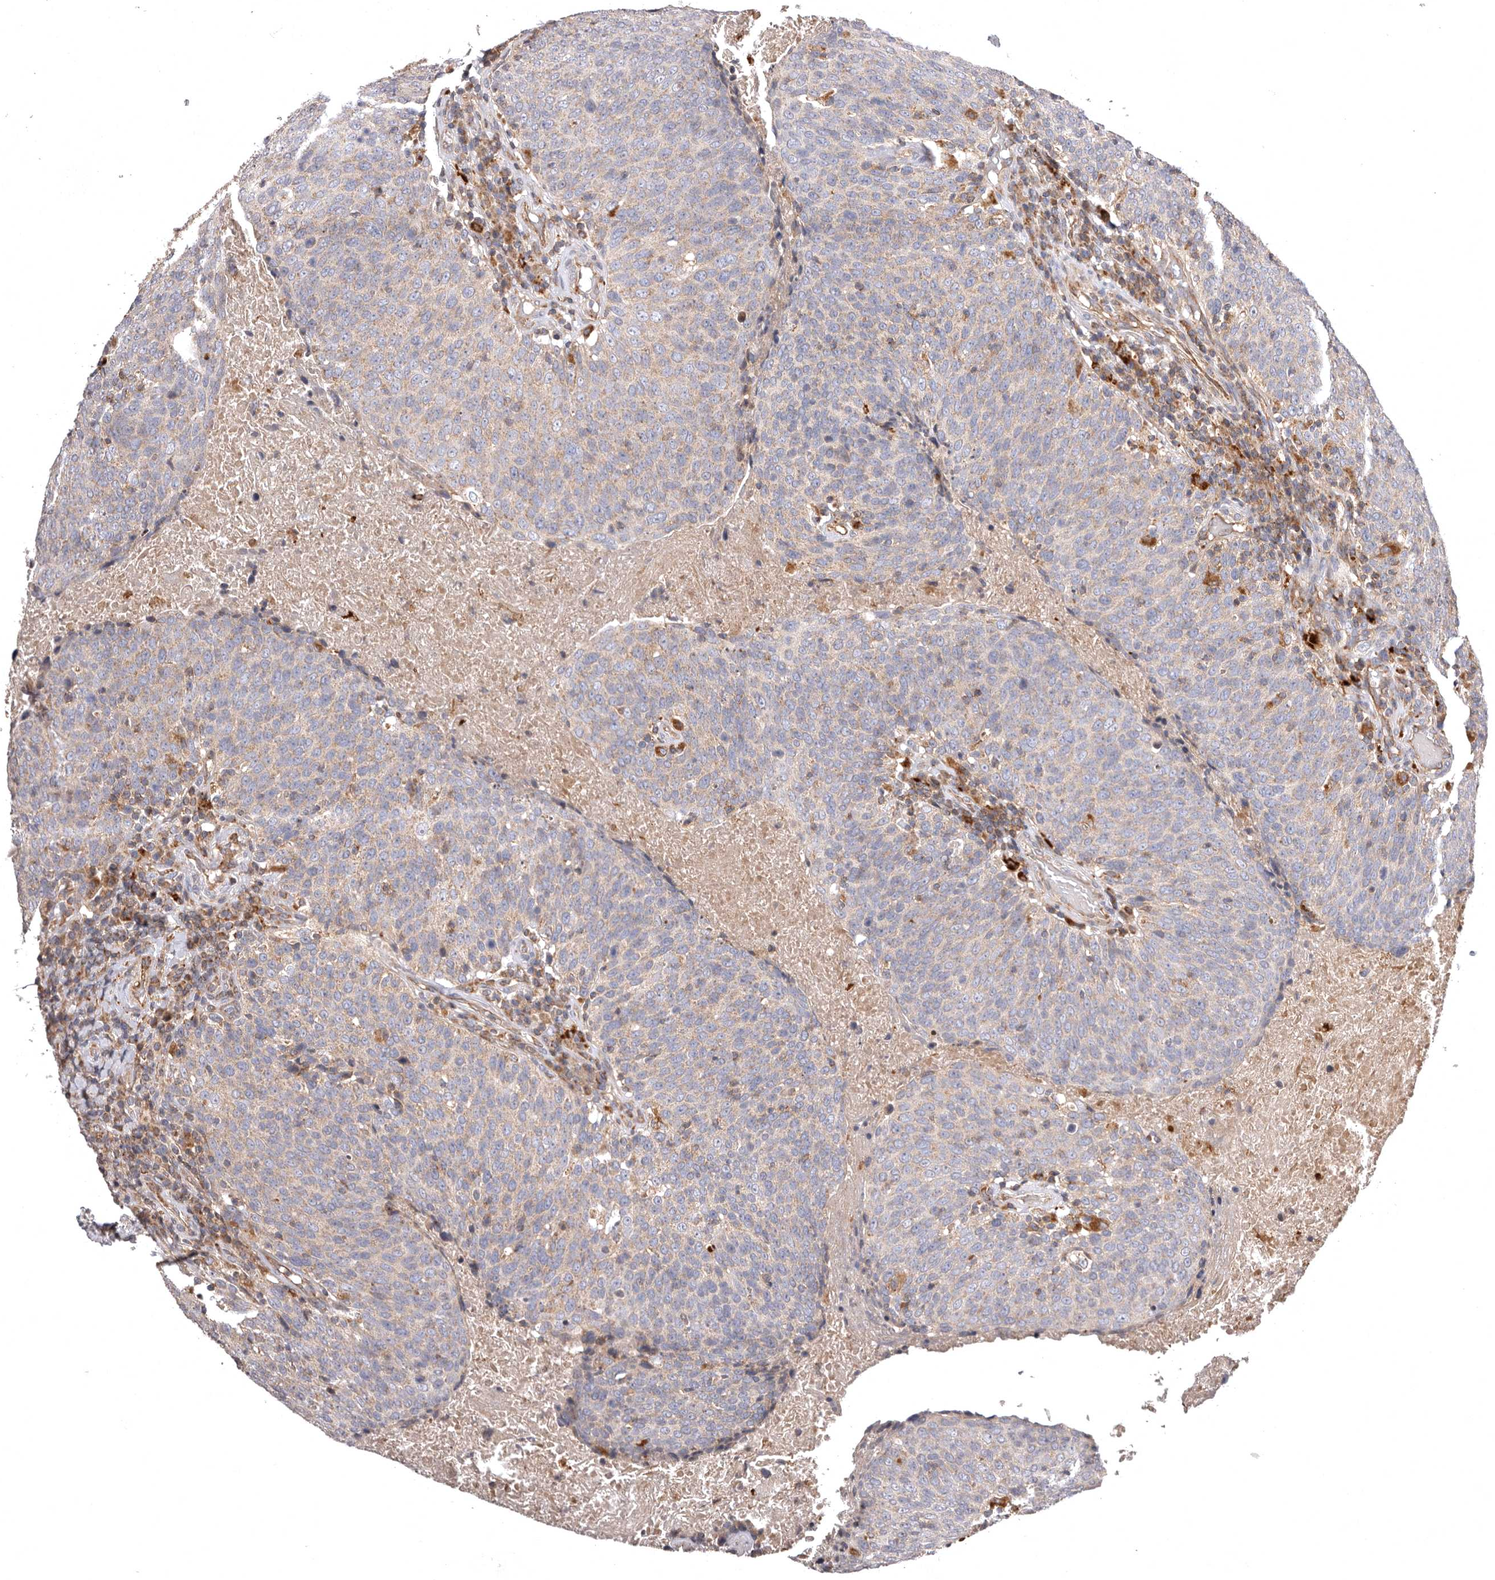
{"staining": {"intensity": "negative", "quantity": "none", "location": "none"}, "tissue": "head and neck cancer", "cell_type": "Tumor cells", "image_type": "cancer", "snomed": [{"axis": "morphology", "description": "Squamous cell carcinoma, NOS"}, {"axis": "morphology", "description": "Squamous cell carcinoma, metastatic, NOS"}, {"axis": "topography", "description": "Lymph node"}, {"axis": "topography", "description": "Head-Neck"}], "caption": "Tumor cells are negative for brown protein staining in head and neck squamous cell carcinoma. (Brightfield microscopy of DAB (3,3'-diaminobenzidine) immunohistochemistry at high magnification).", "gene": "ADCY2", "patient": {"sex": "male", "age": 62}}